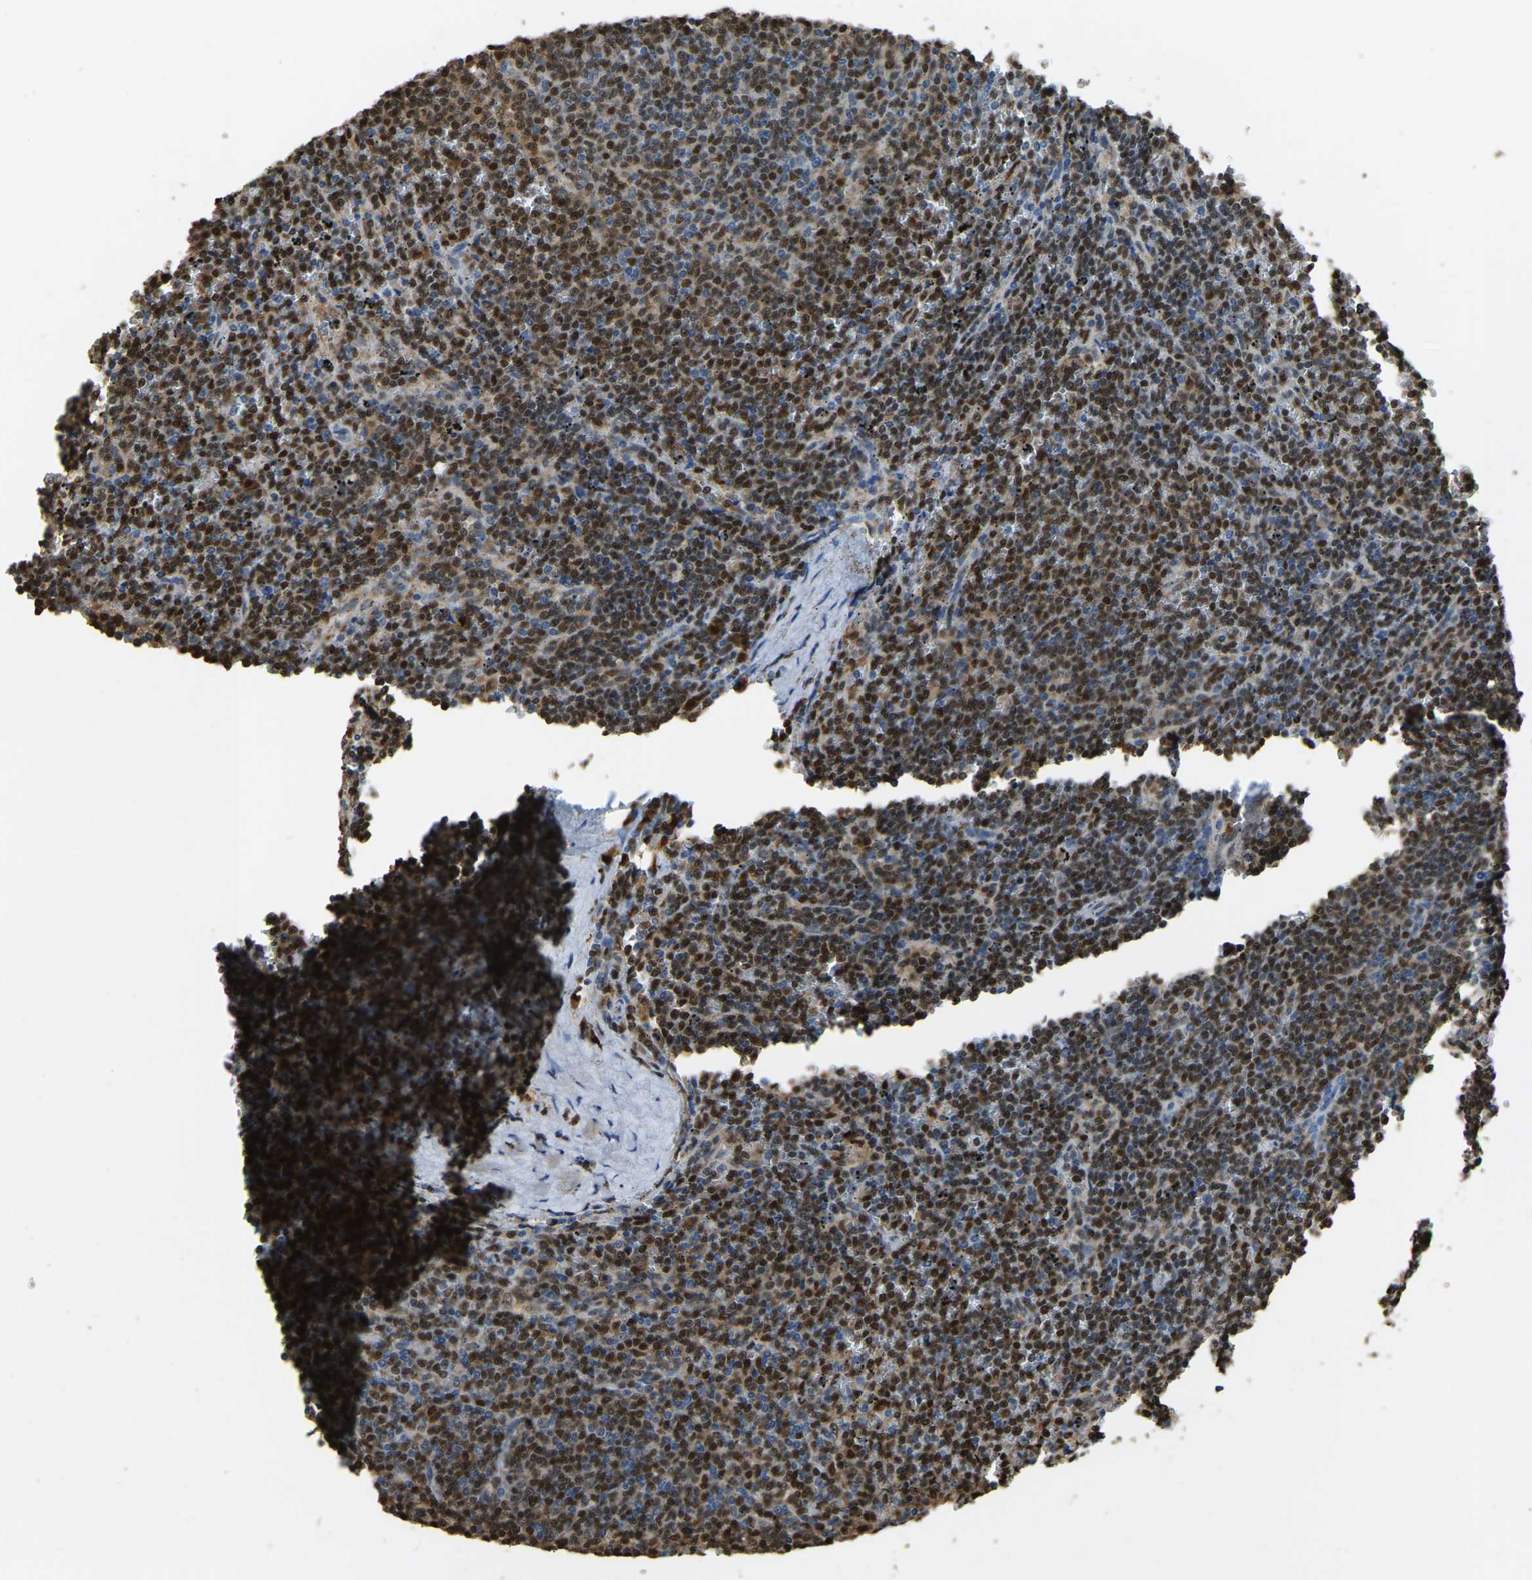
{"staining": {"intensity": "strong", "quantity": "25%-75%", "location": "nuclear"}, "tissue": "lymphoma", "cell_type": "Tumor cells", "image_type": "cancer", "snomed": [{"axis": "morphology", "description": "Malignant lymphoma, non-Hodgkin's type, Low grade"}, {"axis": "topography", "description": "Spleen"}], "caption": "Low-grade malignant lymphoma, non-Hodgkin's type was stained to show a protein in brown. There is high levels of strong nuclear positivity in approximately 25%-75% of tumor cells. (DAB = brown stain, brightfield microscopy at high magnification).", "gene": "NANS", "patient": {"sex": "female", "age": 50}}